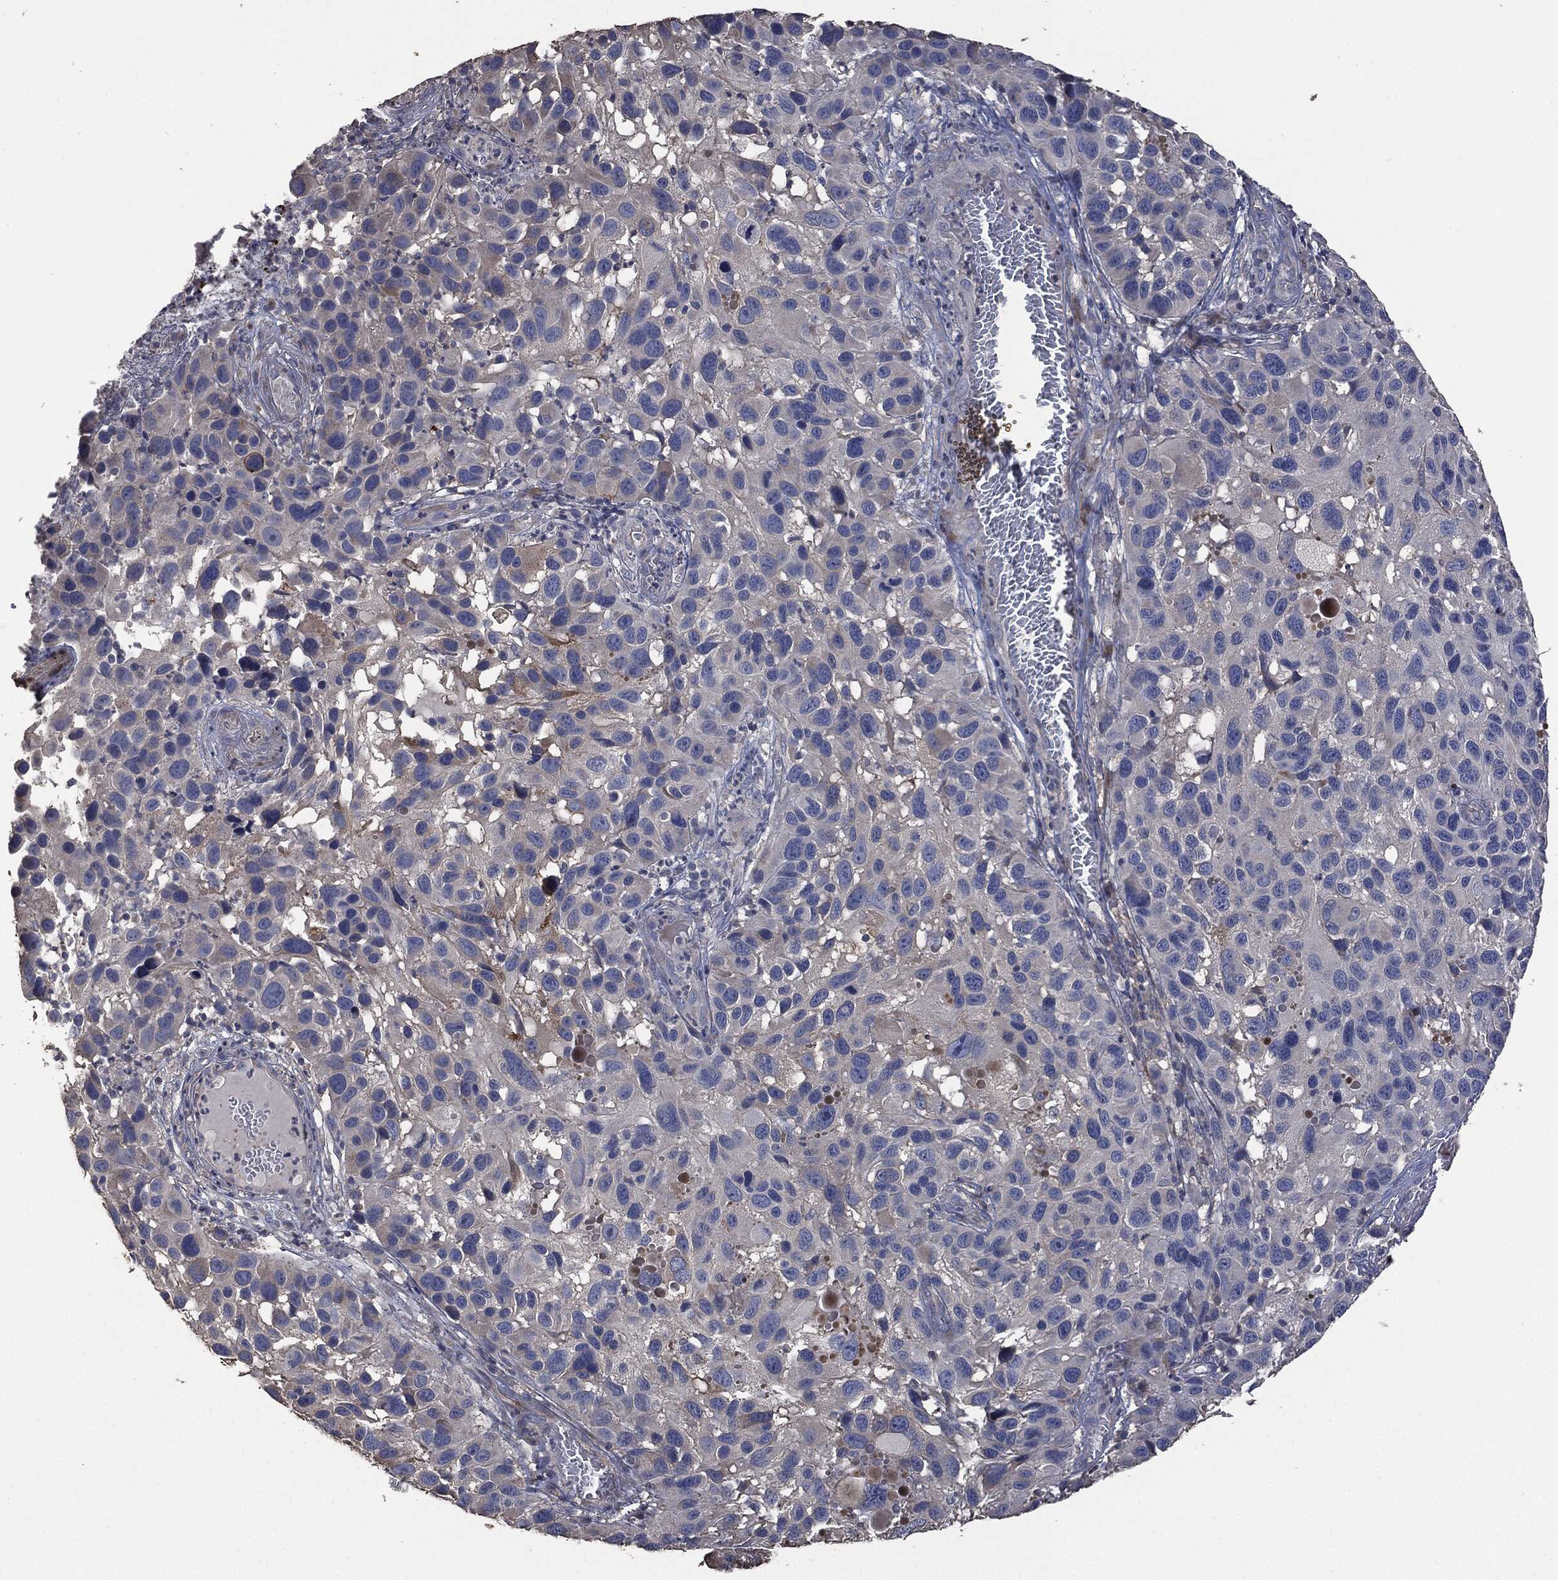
{"staining": {"intensity": "moderate", "quantity": "<25%", "location": "cytoplasmic/membranous,nuclear"}, "tissue": "melanoma", "cell_type": "Tumor cells", "image_type": "cancer", "snomed": [{"axis": "morphology", "description": "Malignant melanoma, NOS"}, {"axis": "topography", "description": "Skin"}], "caption": "Malignant melanoma tissue shows moderate cytoplasmic/membranous and nuclear positivity in about <25% of tumor cells, visualized by immunohistochemistry.", "gene": "MSLN", "patient": {"sex": "male", "age": 53}}